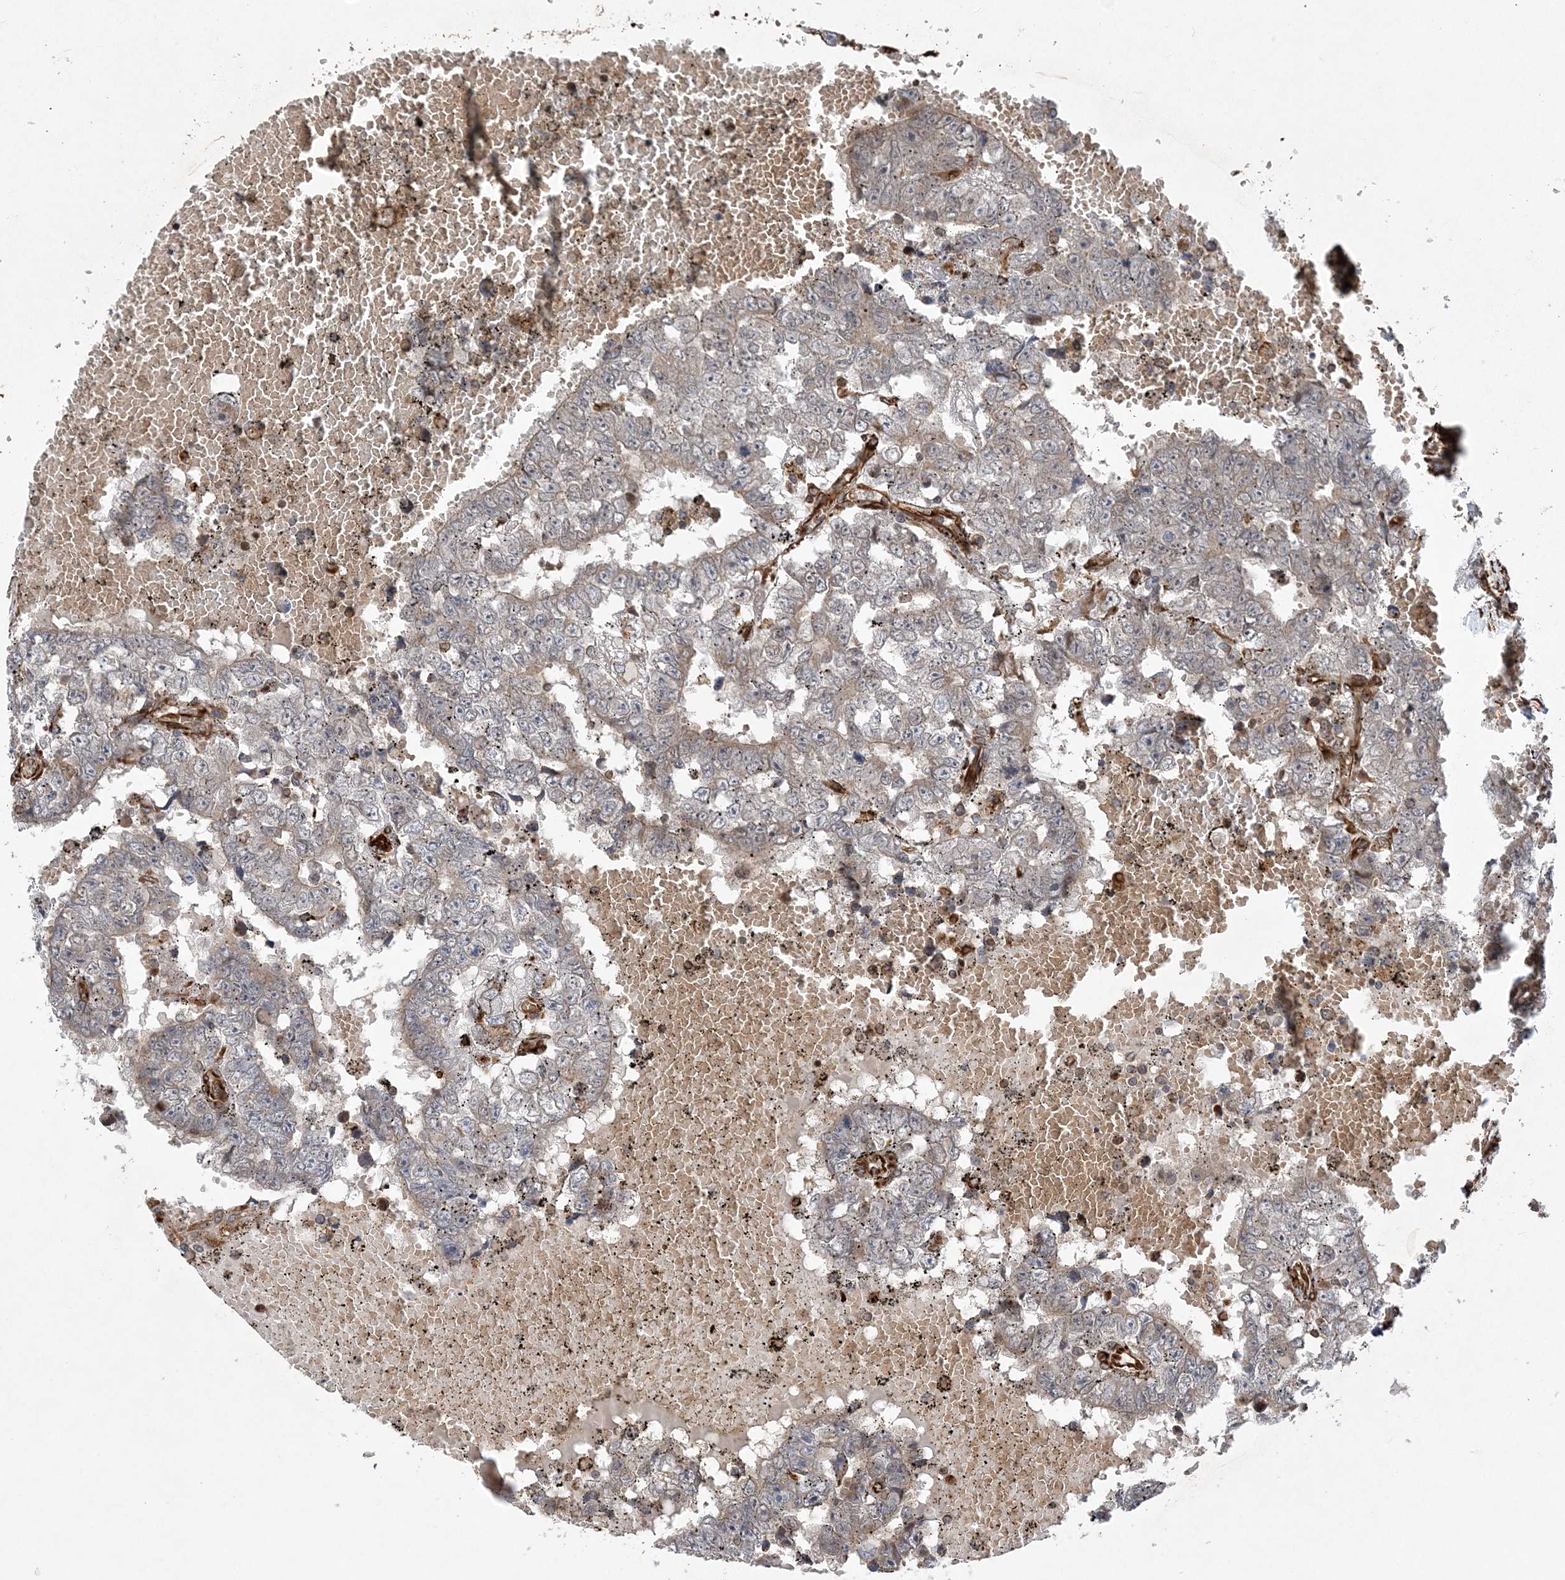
{"staining": {"intensity": "moderate", "quantity": "<25%", "location": "cytoplasmic/membranous"}, "tissue": "testis cancer", "cell_type": "Tumor cells", "image_type": "cancer", "snomed": [{"axis": "morphology", "description": "Carcinoma, Embryonal, NOS"}, {"axis": "topography", "description": "Testis"}], "caption": "This micrograph displays immunohistochemistry staining of human testis embryonal carcinoma, with low moderate cytoplasmic/membranous expression in about <25% of tumor cells.", "gene": "FAM114A2", "patient": {"sex": "male", "age": 25}}